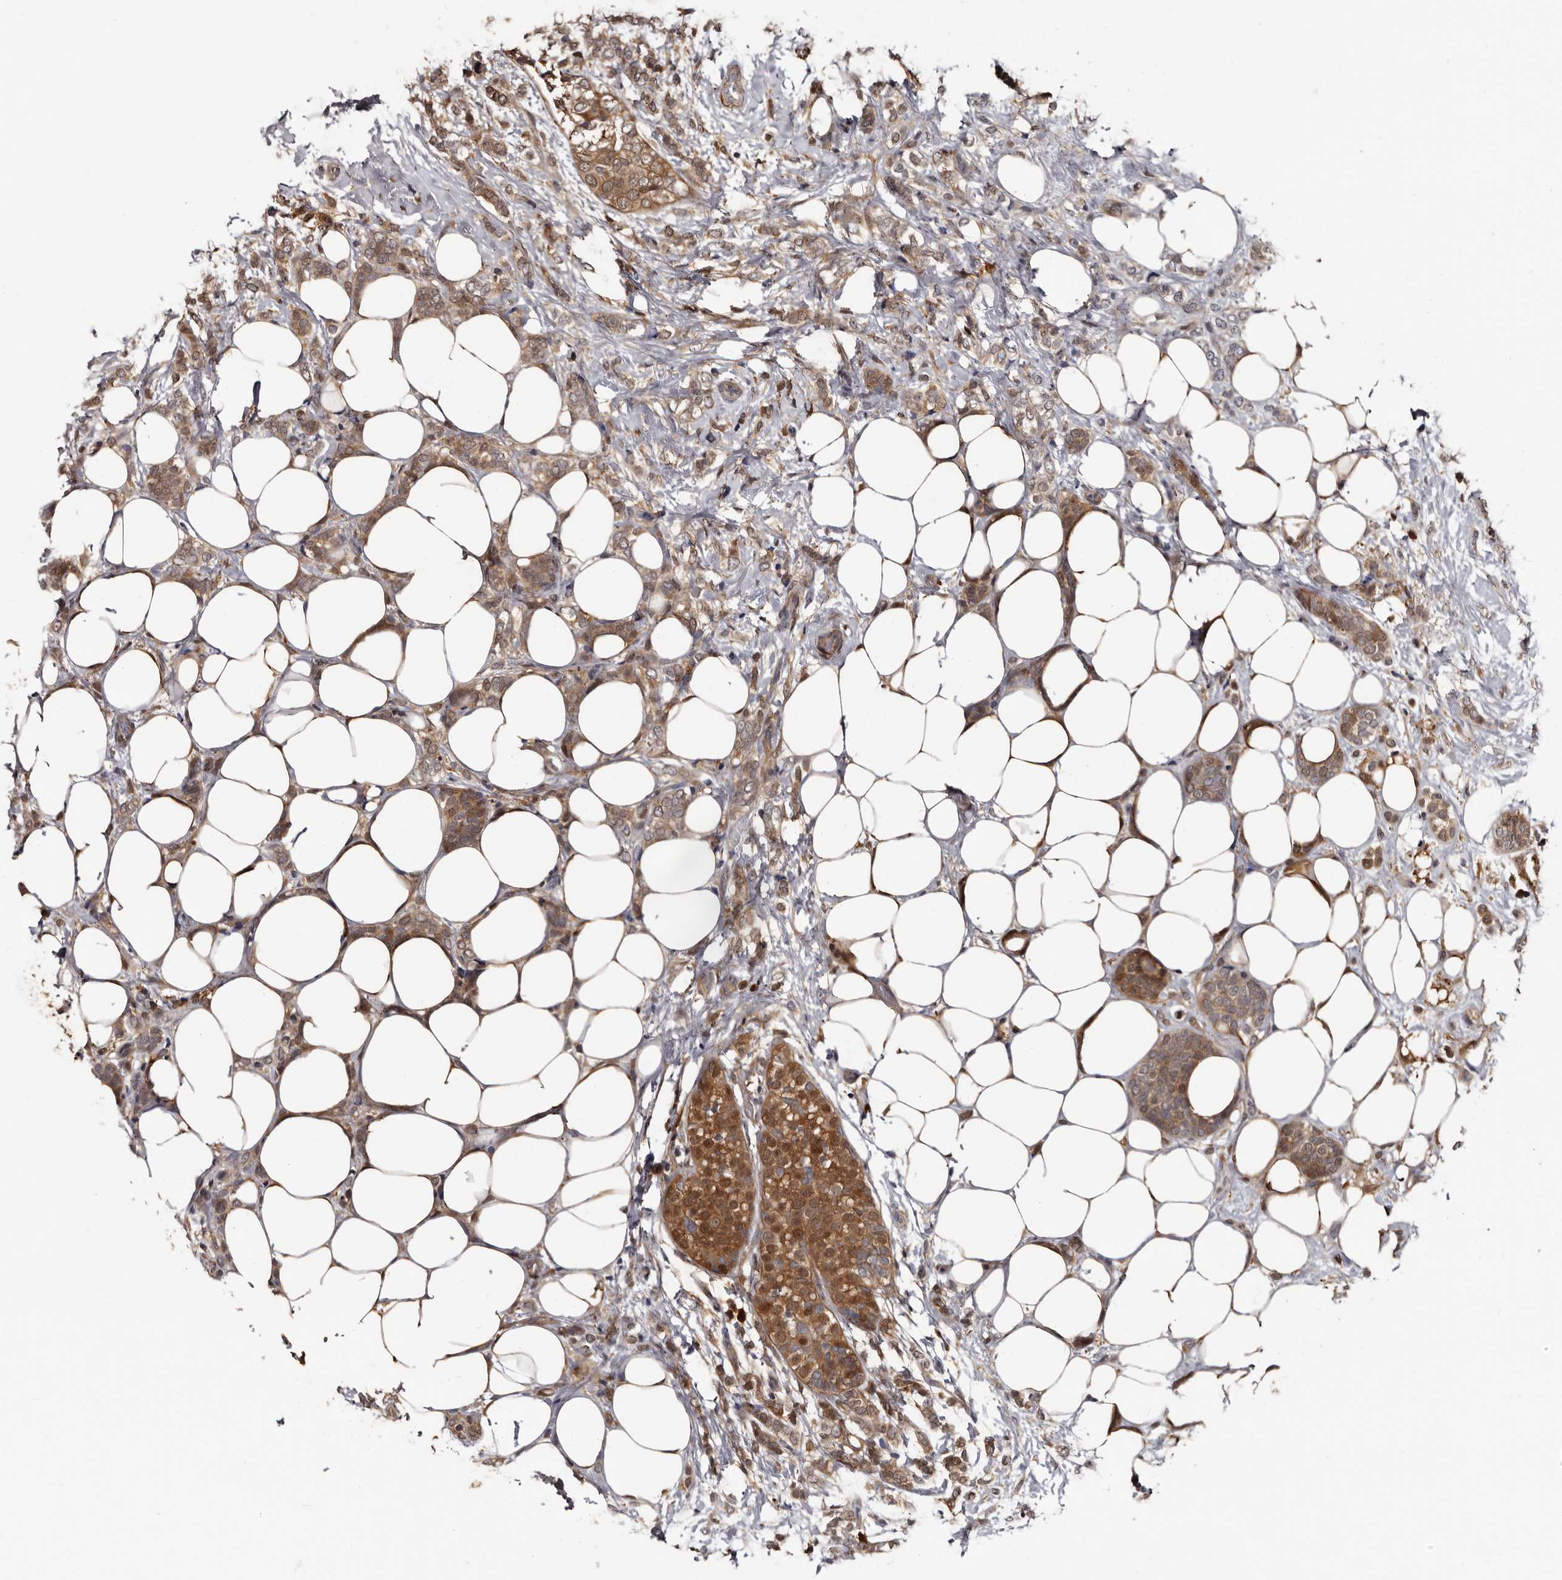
{"staining": {"intensity": "moderate", "quantity": "25%-75%", "location": "cytoplasmic/membranous"}, "tissue": "breast cancer", "cell_type": "Tumor cells", "image_type": "cancer", "snomed": [{"axis": "morphology", "description": "Lobular carcinoma"}, {"axis": "topography", "description": "Breast"}], "caption": "A brown stain labels moderate cytoplasmic/membranous staining of a protein in human breast lobular carcinoma tumor cells.", "gene": "DNPH1", "patient": {"sex": "female", "age": 50}}